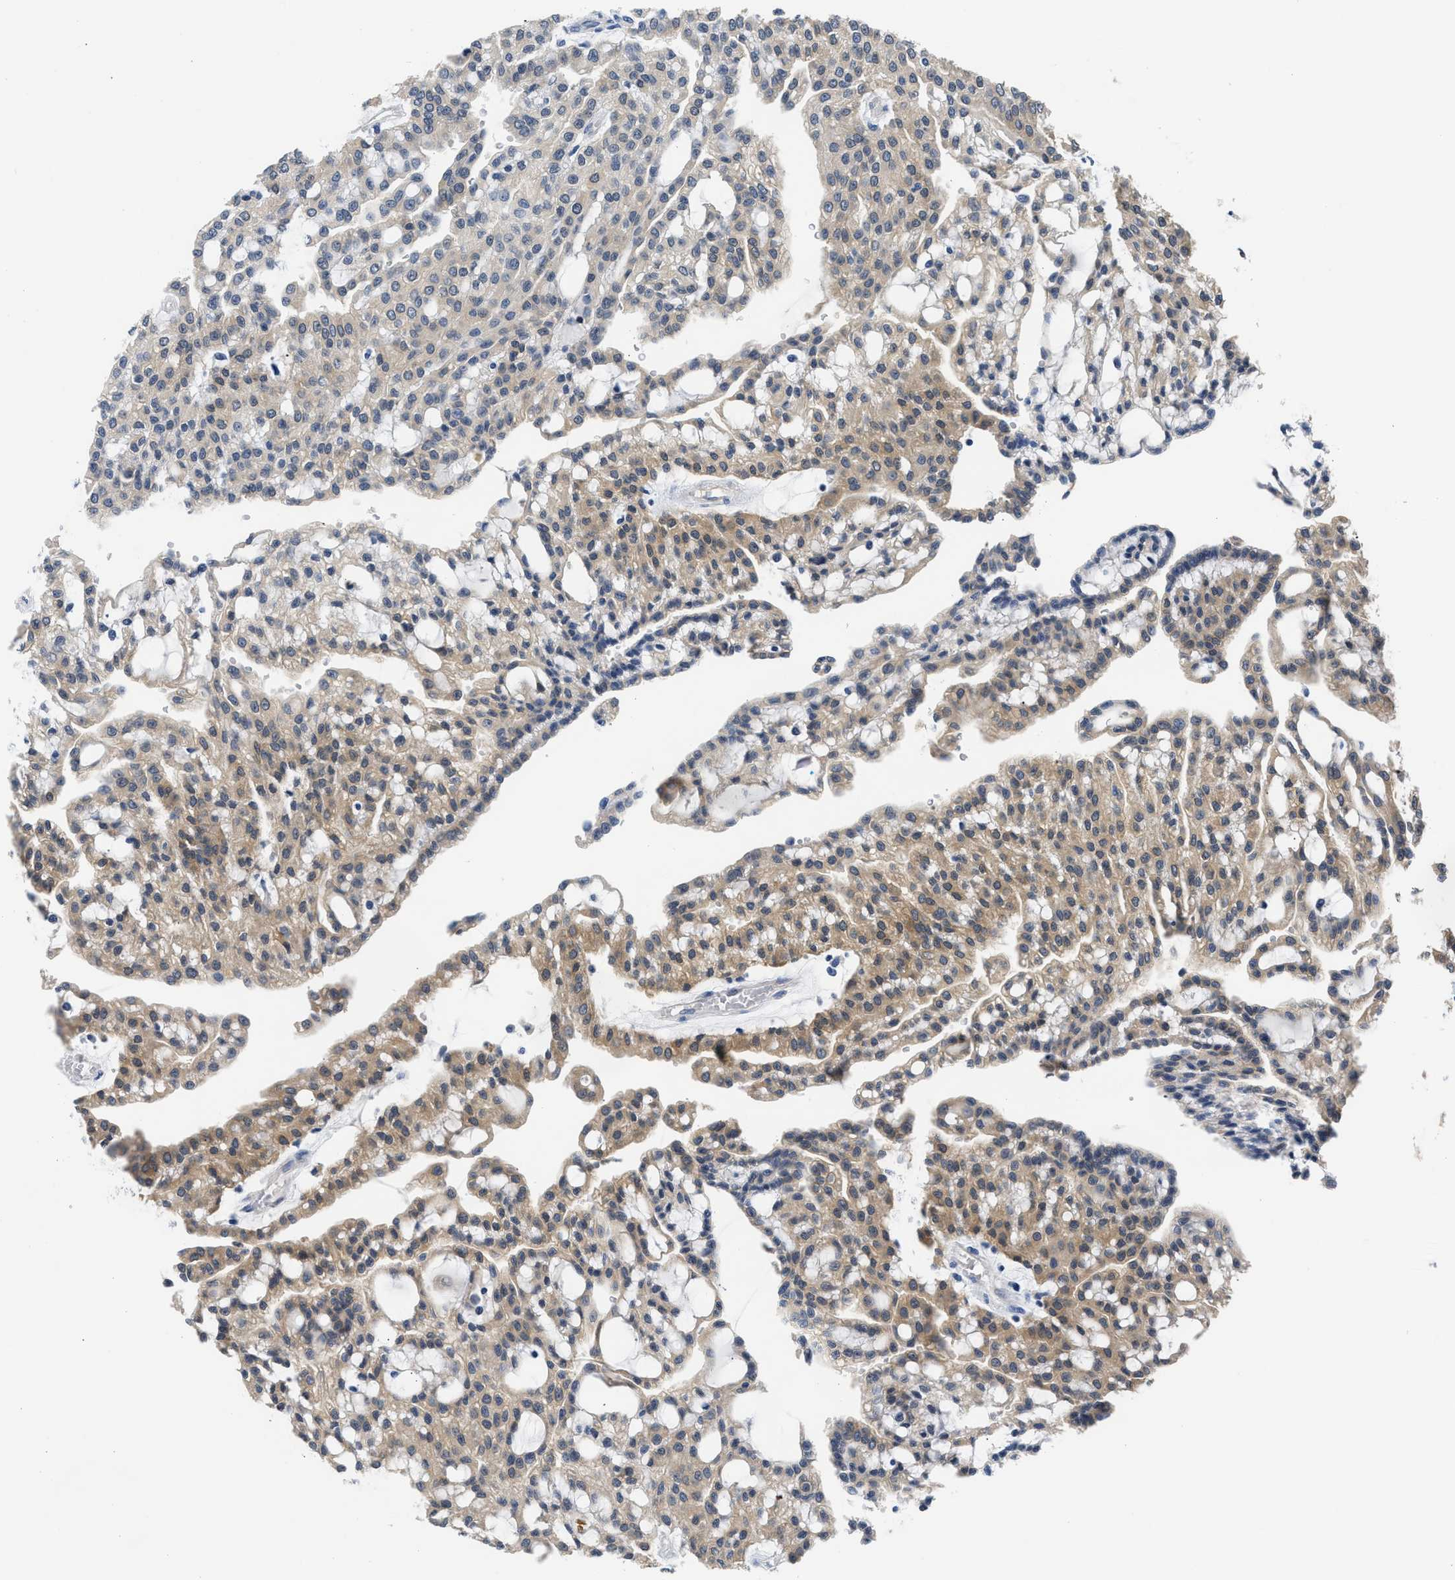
{"staining": {"intensity": "weak", "quantity": "25%-75%", "location": "cytoplasmic/membranous"}, "tissue": "renal cancer", "cell_type": "Tumor cells", "image_type": "cancer", "snomed": [{"axis": "morphology", "description": "Adenocarcinoma, NOS"}, {"axis": "topography", "description": "Kidney"}], "caption": "Immunohistochemistry (IHC) image of human adenocarcinoma (renal) stained for a protein (brown), which demonstrates low levels of weak cytoplasmic/membranous positivity in about 25%-75% of tumor cells.", "gene": "XPO5", "patient": {"sex": "male", "age": 63}}